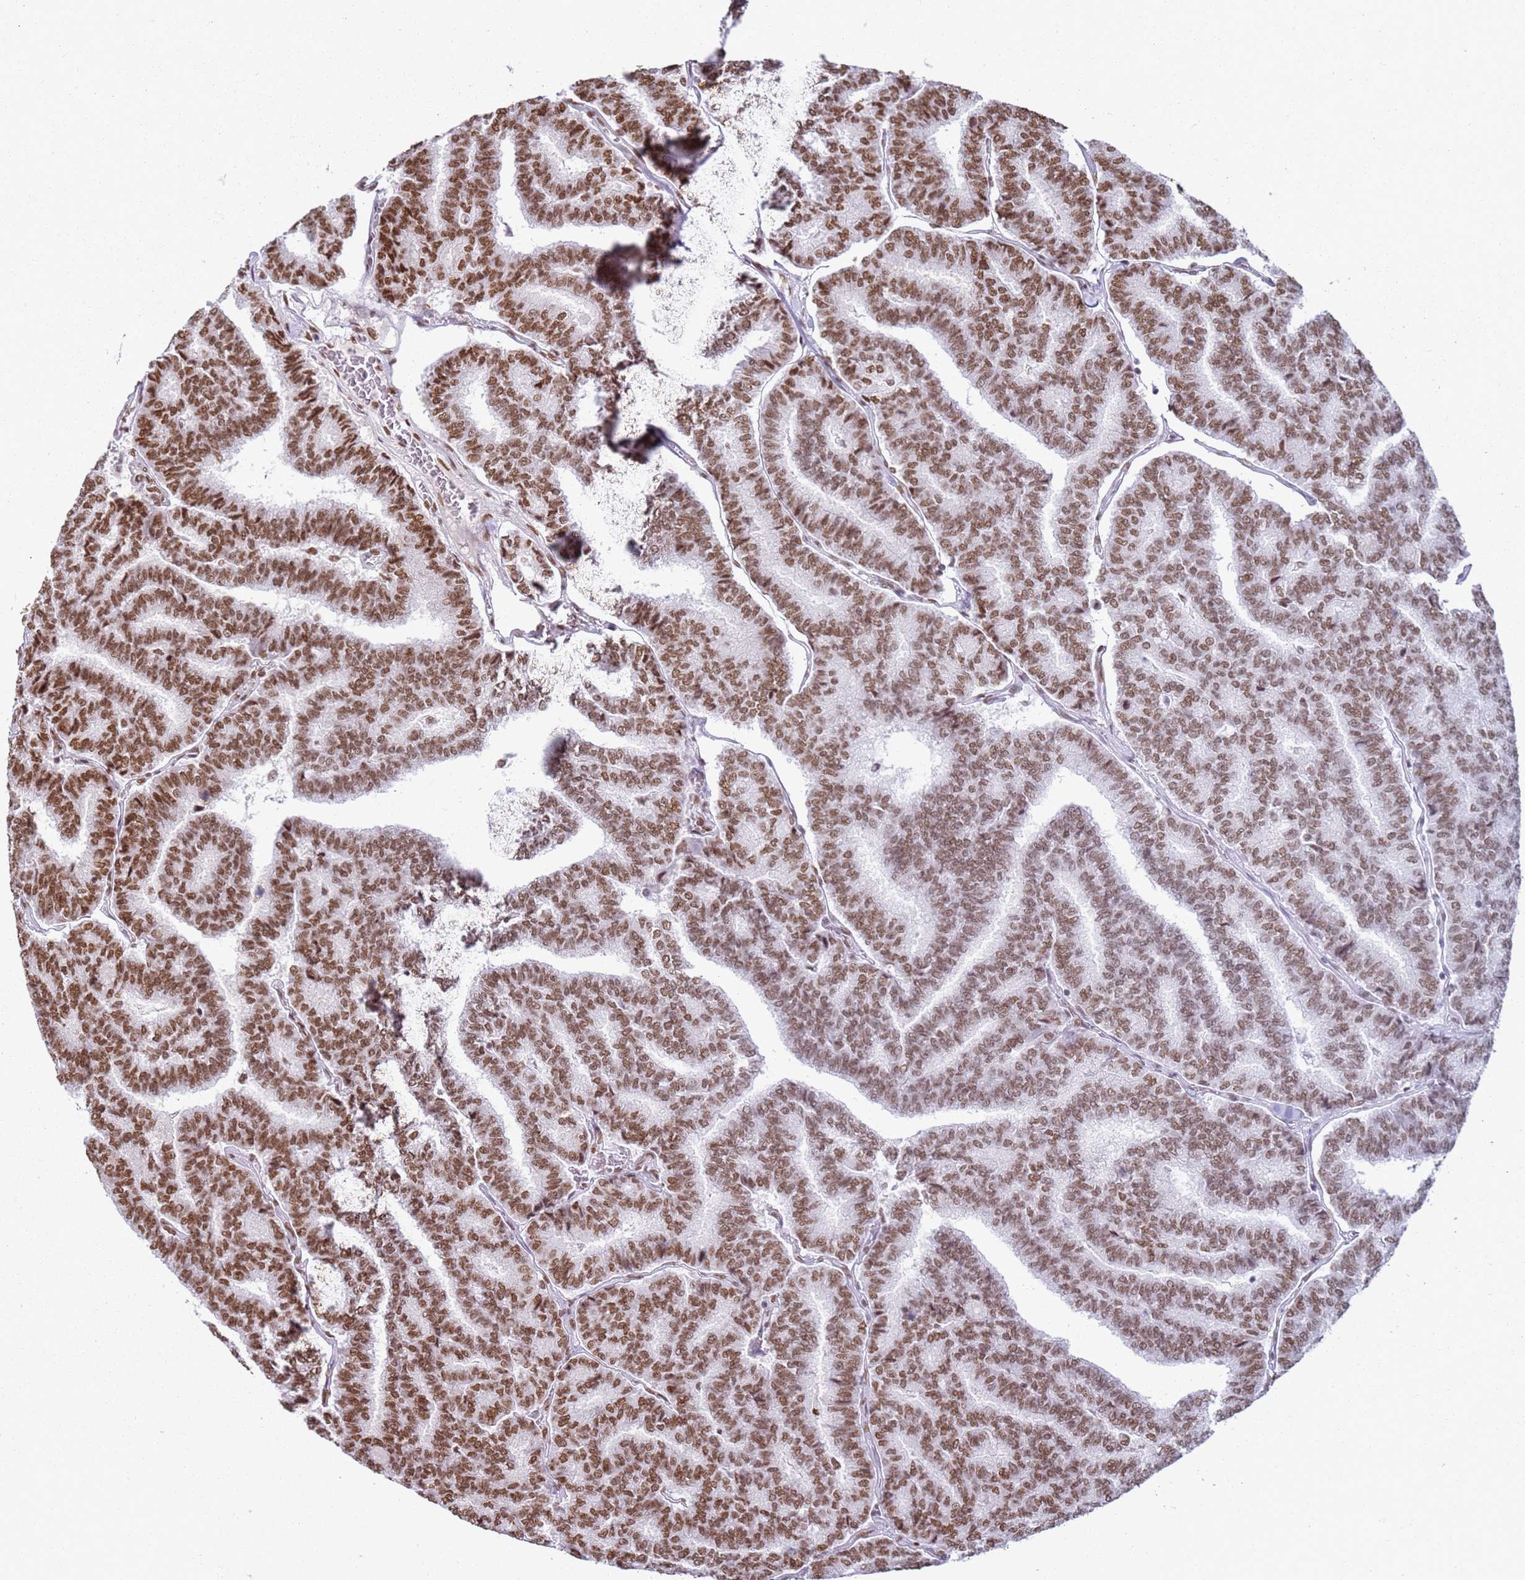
{"staining": {"intensity": "strong", "quantity": ">75%", "location": "nuclear"}, "tissue": "thyroid cancer", "cell_type": "Tumor cells", "image_type": "cancer", "snomed": [{"axis": "morphology", "description": "Papillary adenocarcinoma, NOS"}, {"axis": "topography", "description": "Thyroid gland"}], "caption": "Immunohistochemical staining of human thyroid papillary adenocarcinoma demonstrates strong nuclear protein expression in about >75% of tumor cells. The staining was performed using DAB, with brown indicating positive protein expression. Nuclei are stained blue with hematoxylin.", "gene": "TENT4A", "patient": {"sex": "female", "age": 35}}